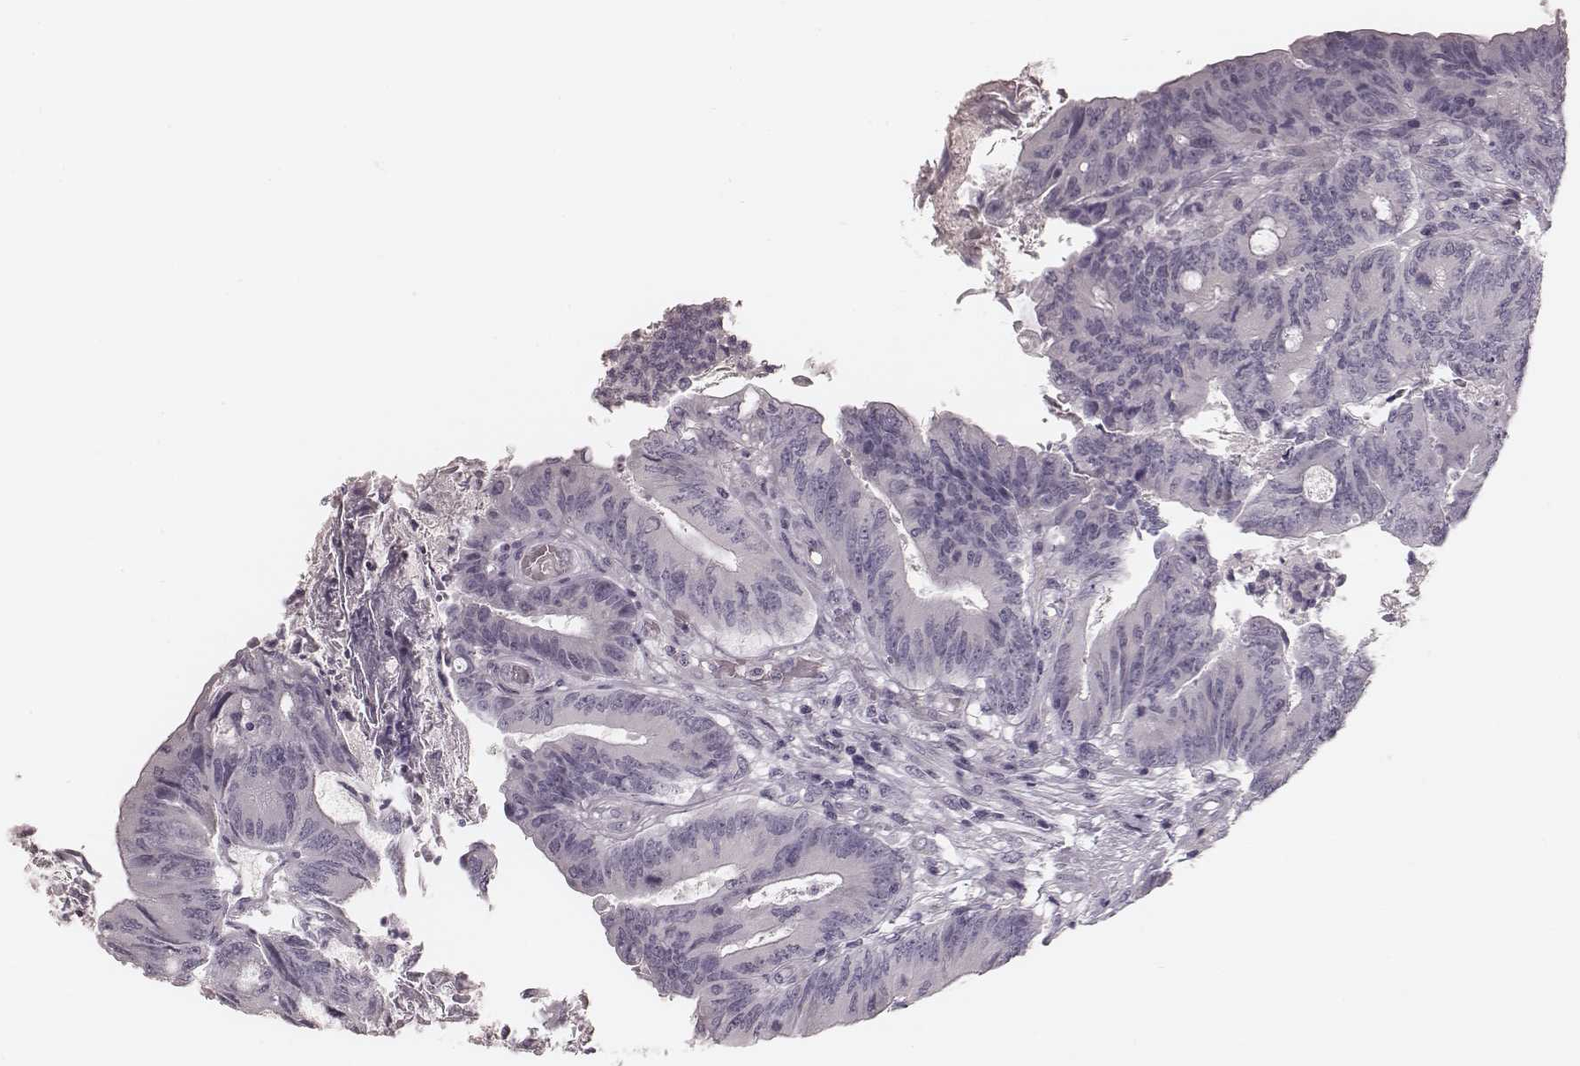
{"staining": {"intensity": "negative", "quantity": "none", "location": "none"}, "tissue": "colorectal cancer", "cell_type": "Tumor cells", "image_type": "cancer", "snomed": [{"axis": "morphology", "description": "Adenocarcinoma, NOS"}, {"axis": "topography", "description": "Colon"}], "caption": "Protein analysis of colorectal cancer shows no significant expression in tumor cells.", "gene": "SPA17", "patient": {"sex": "female", "age": 70}}